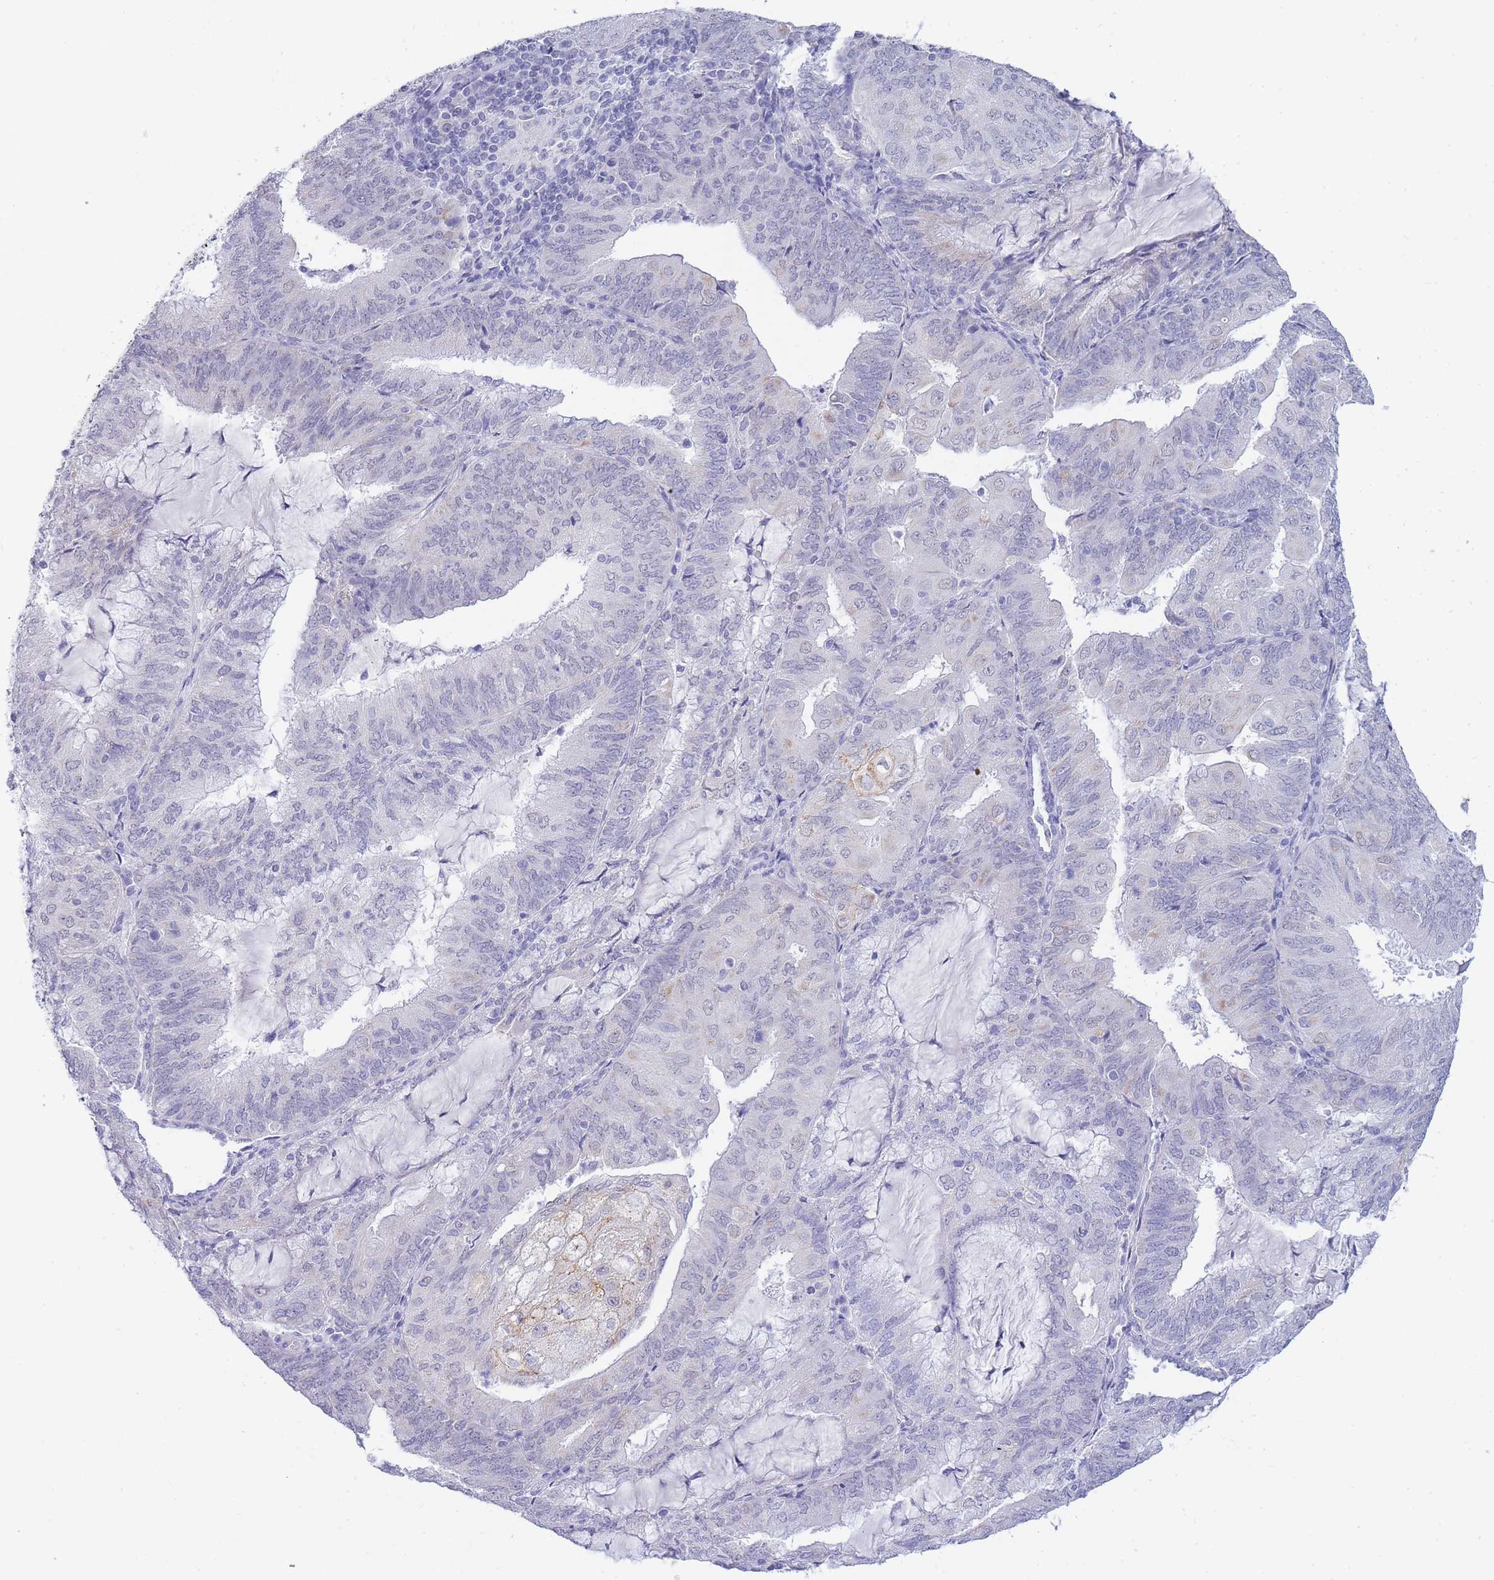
{"staining": {"intensity": "weak", "quantity": "<25%", "location": "nuclear"}, "tissue": "endometrial cancer", "cell_type": "Tumor cells", "image_type": "cancer", "snomed": [{"axis": "morphology", "description": "Adenocarcinoma, NOS"}, {"axis": "topography", "description": "Endometrium"}], "caption": "There is no significant staining in tumor cells of endometrial adenocarcinoma.", "gene": "FRAT2", "patient": {"sex": "female", "age": 81}}